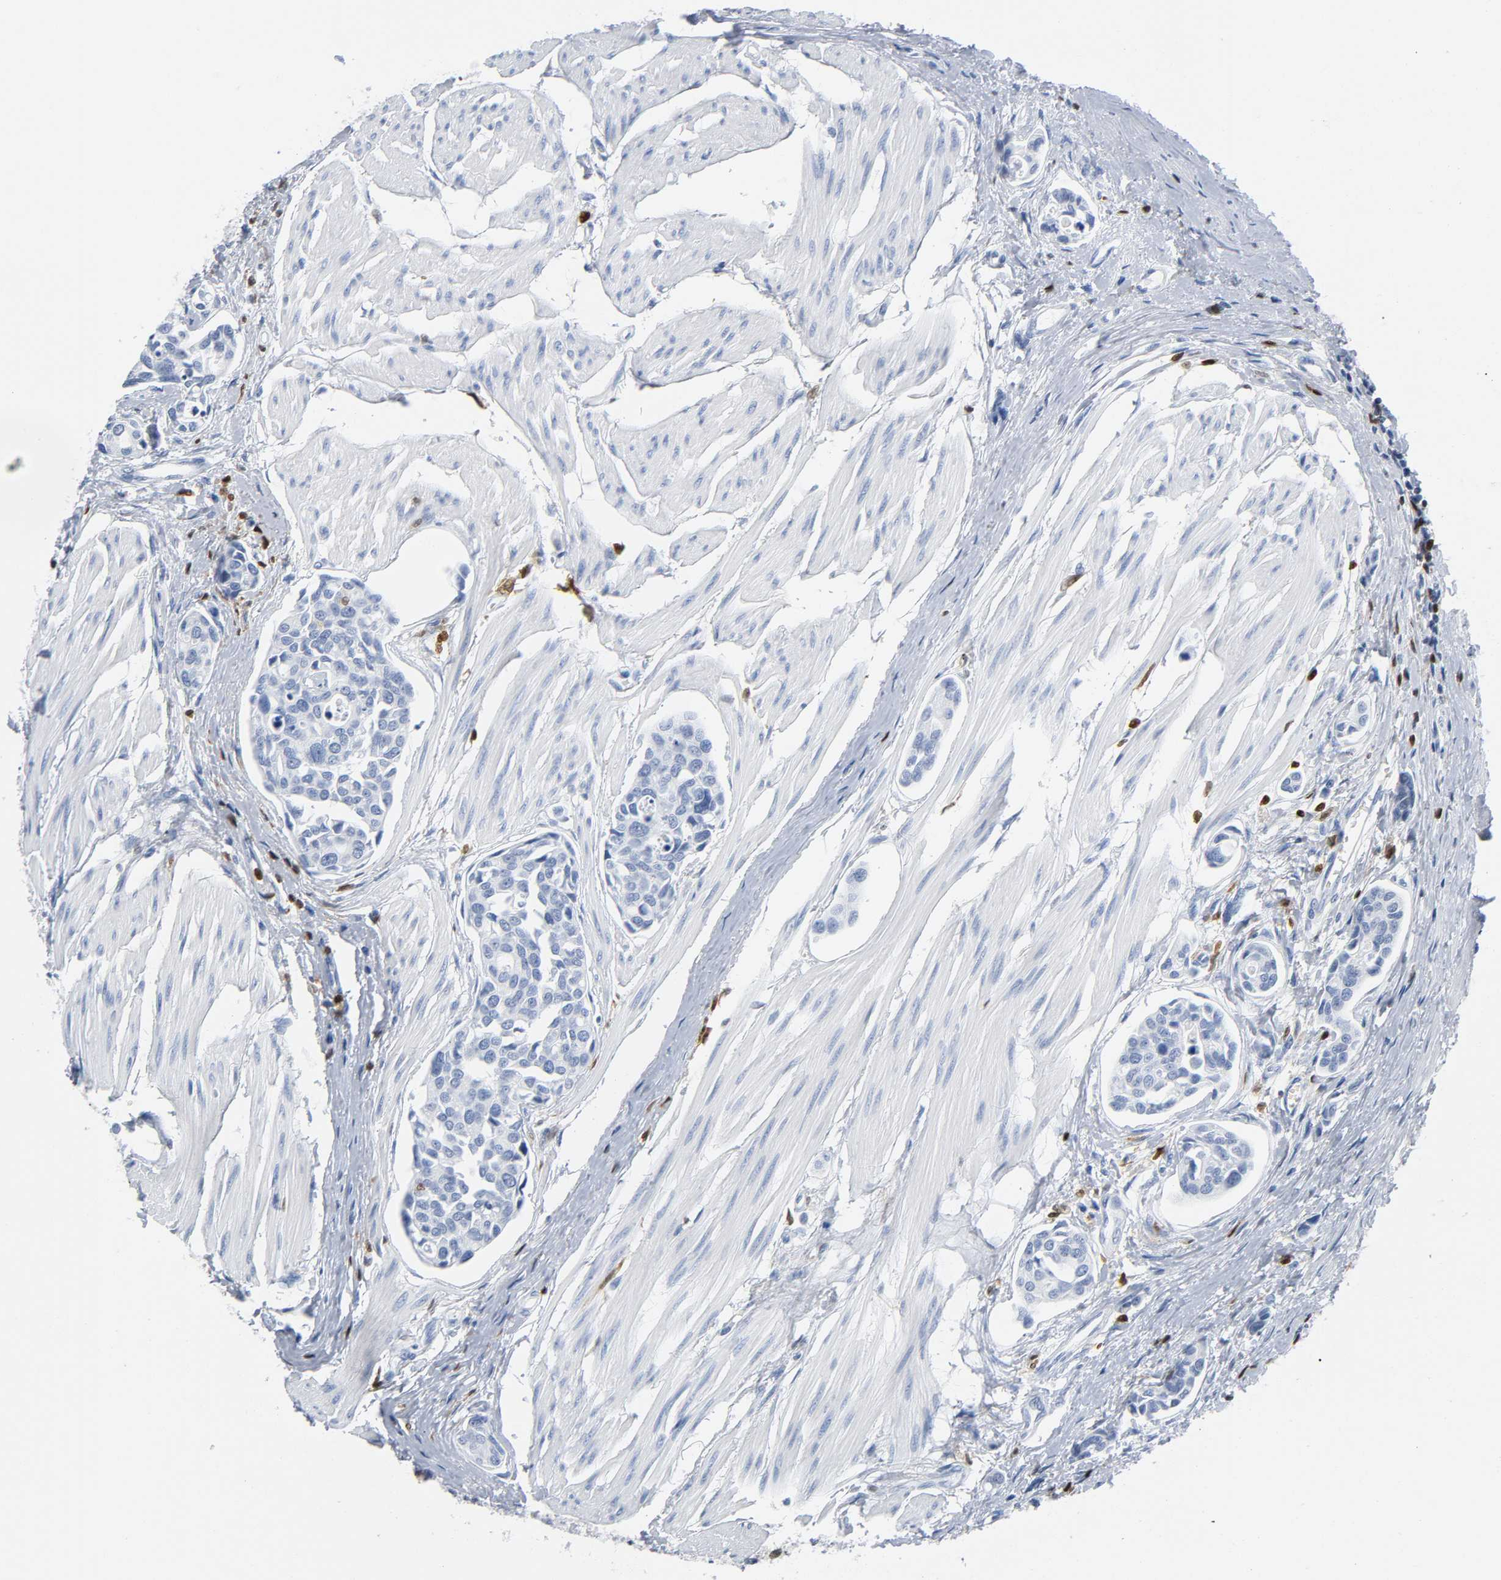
{"staining": {"intensity": "negative", "quantity": "none", "location": "none"}, "tissue": "urothelial cancer", "cell_type": "Tumor cells", "image_type": "cancer", "snomed": [{"axis": "morphology", "description": "Urothelial carcinoma, High grade"}, {"axis": "topography", "description": "Urinary bladder"}], "caption": "IHC of human urothelial cancer shows no positivity in tumor cells.", "gene": "DOK2", "patient": {"sex": "male", "age": 78}}